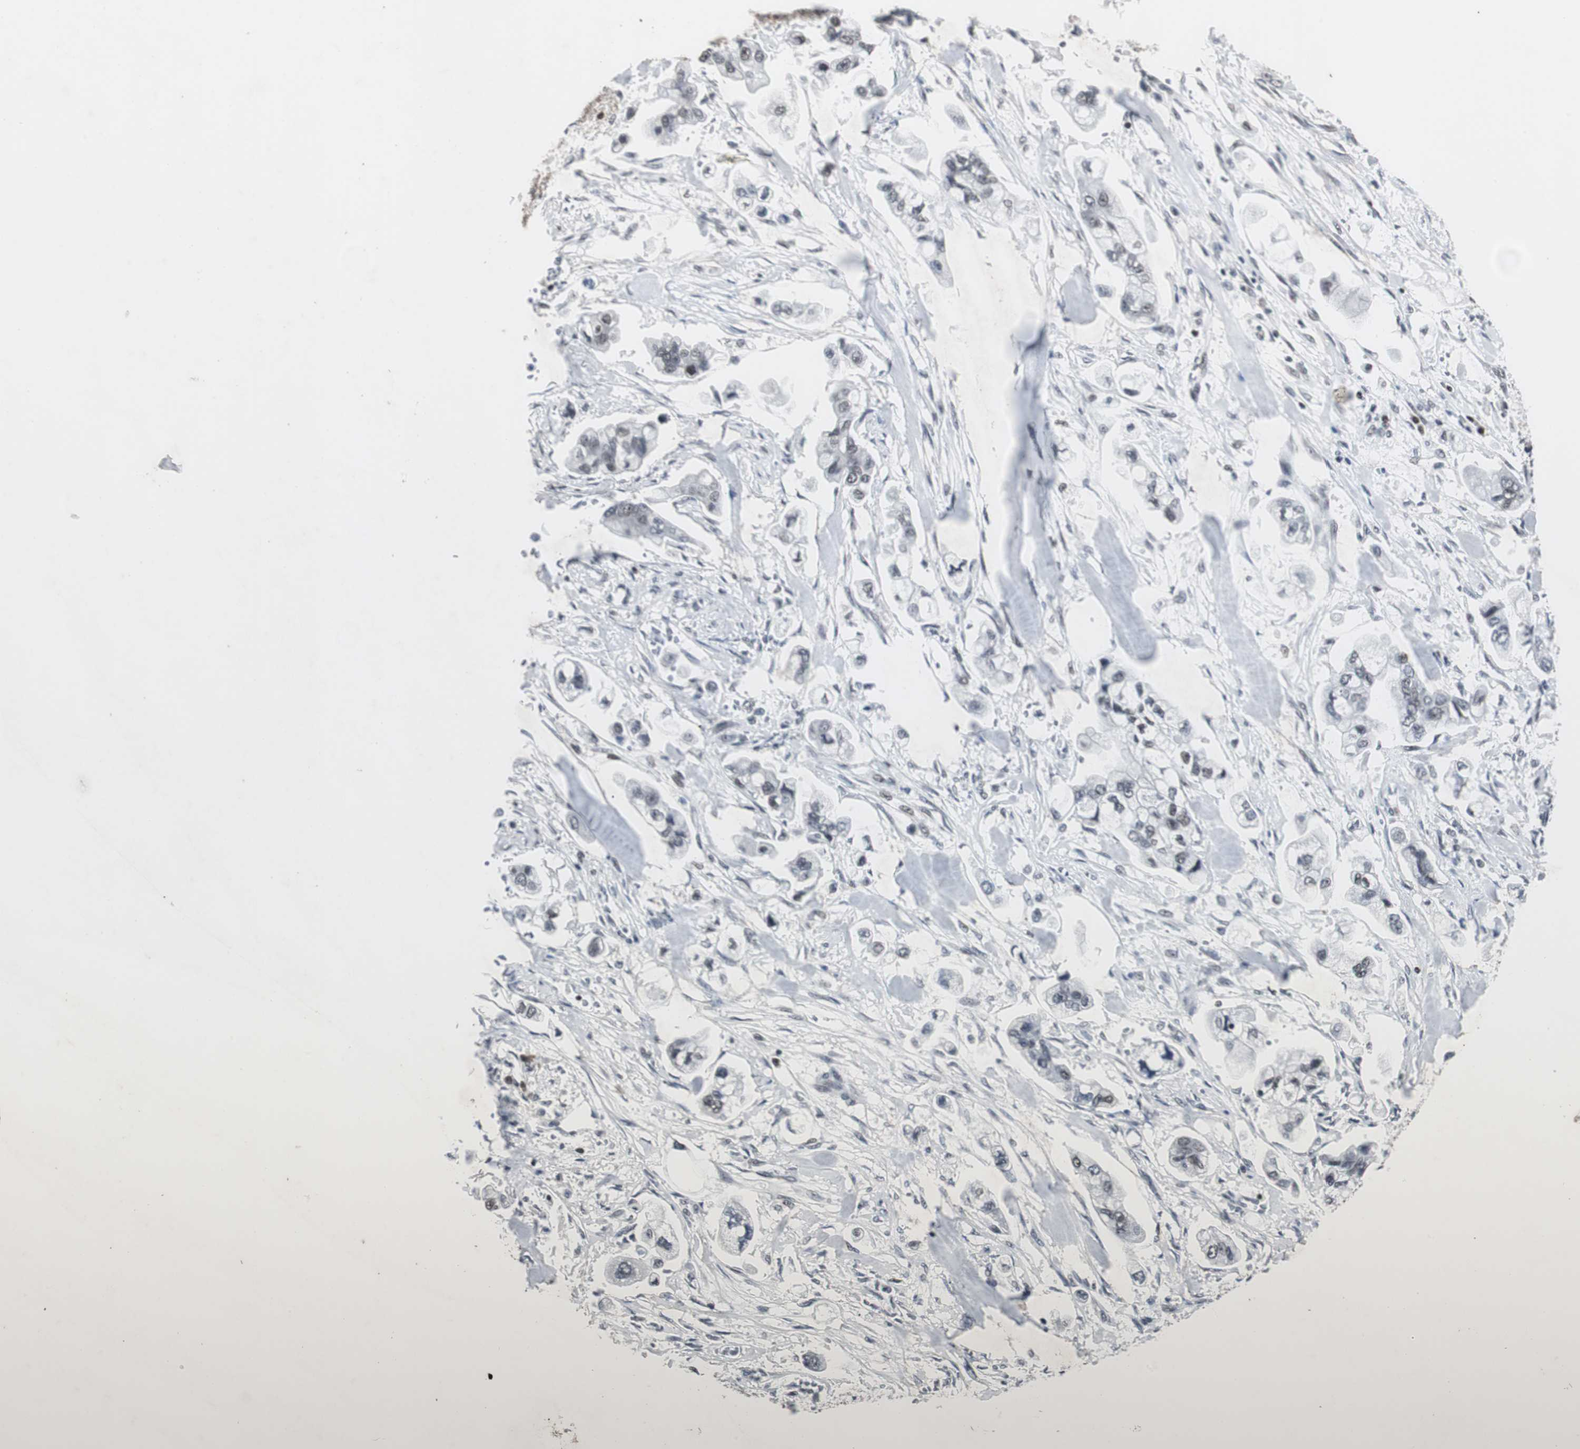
{"staining": {"intensity": "negative", "quantity": "none", "location": "none"}, "tissue": "stomach cancer", "cell_type": "Tumor cells", "image_type": "cancer", "snomed": [{"axis": "morphology", "description": "Adenocarcinoma, NOS"}, {"axis": "topography", "description": "Stomach"}], "caption": "Immunohistochemistry histopathology image of neoplastic tissue: adenocarcinoma (stomach) stained with DAB (3,3'-diaminobenzidine) displays no significant protein staining in tumor cells.", "gene": "RAD9A", "patient": {"sex": "male", "age": 62}}